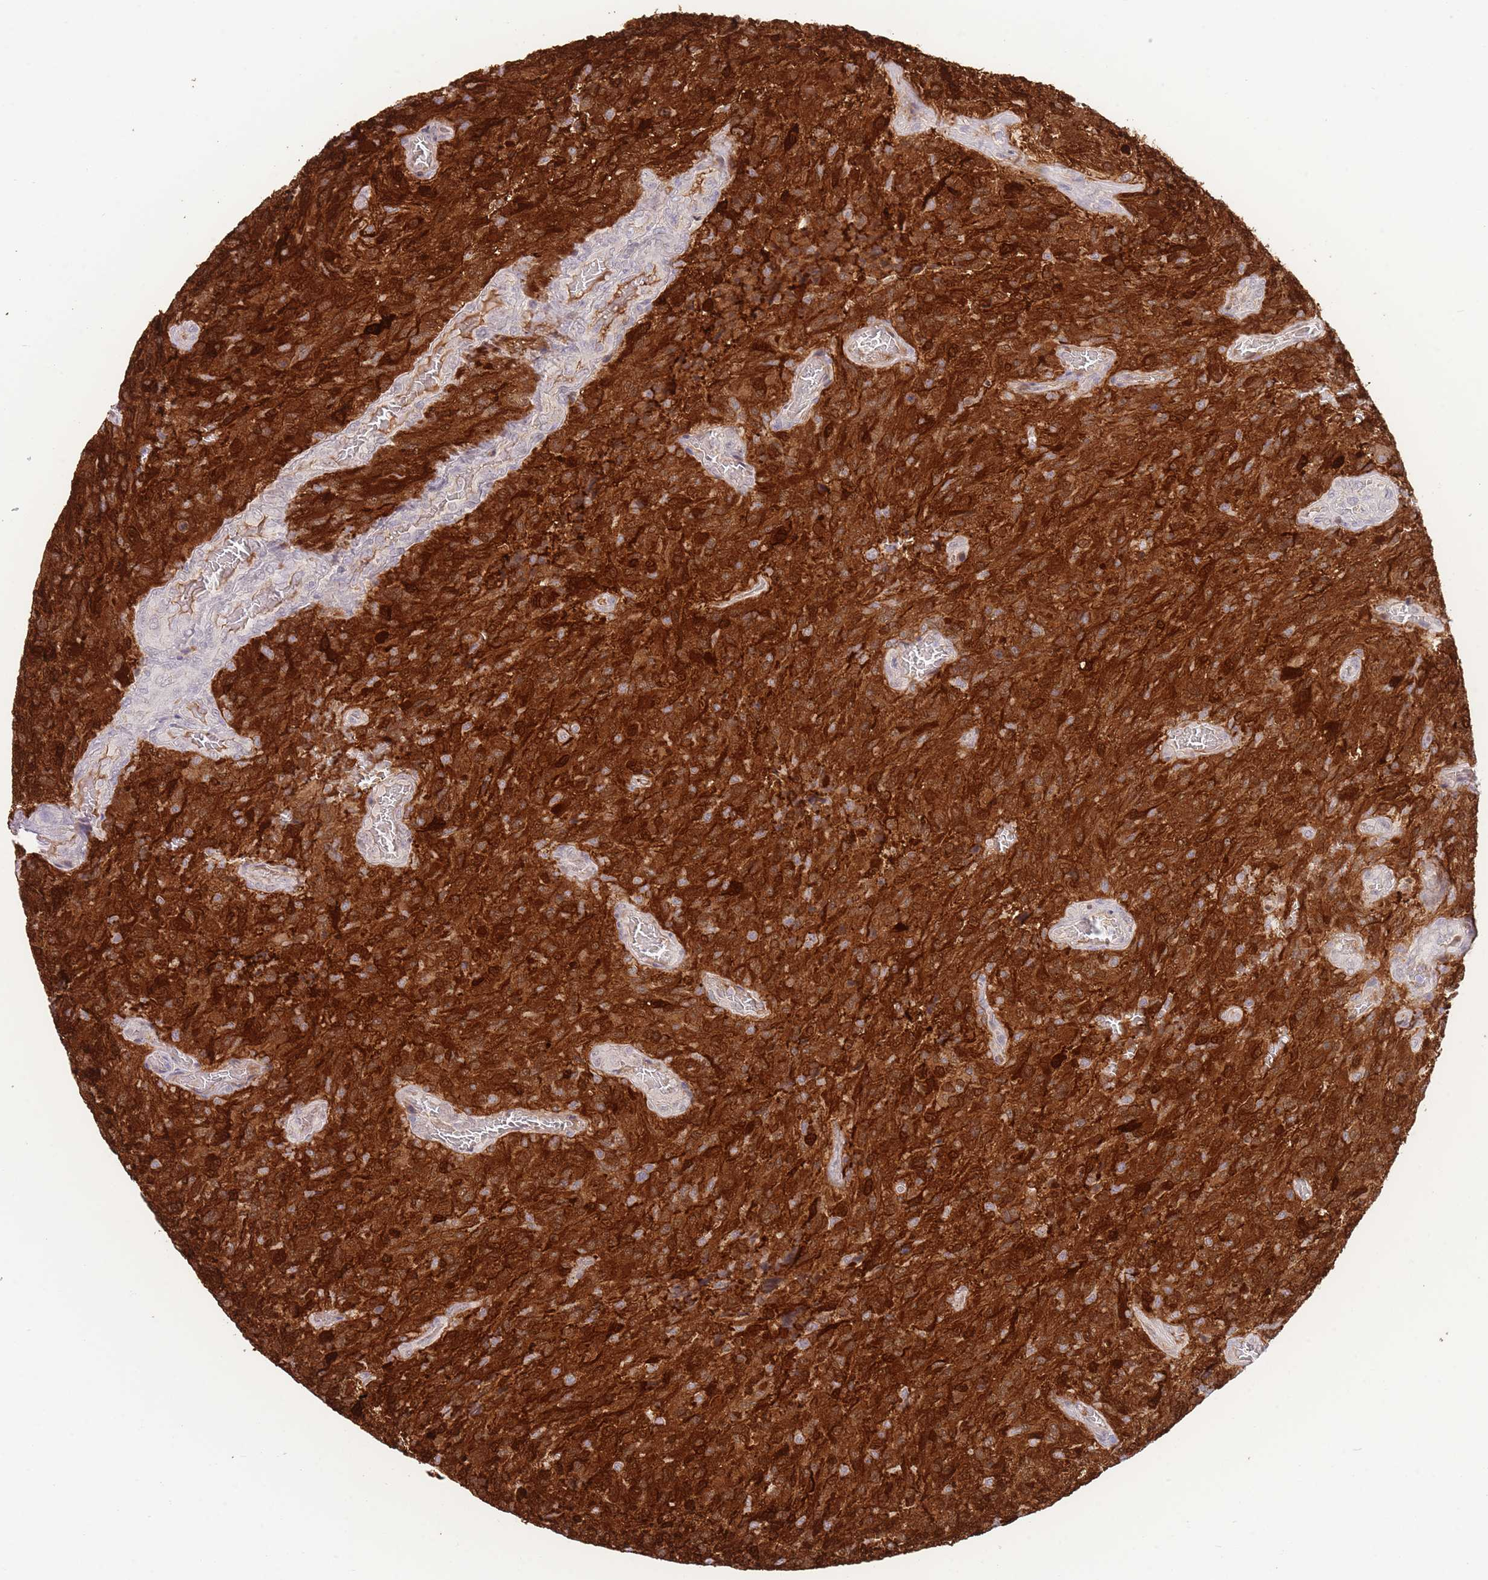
{"staining": {"intensity": "strong", "quantity": ">75%", "location": "cytoplasmic/membranous"}, "tissue": "glioma", "cell_type": "Tumor cells", "image_type": "cancer", "snomed": [{"axis": "morphology", "description": "Normal tissue, NOS"}, {"axis": "morphology", "description": "Glioma, malignant, High grade"}, {"axis": "topography", "description": "Cerebral cortex"}], "caption": "Immunohistochemistry (DAB (3,3'-diaminobenzidine)) staining of glioma displays strong cytoplasmic/membranous protein staining in approximately >75% of tumor cells.", "gene": "FBXO46", "patient": {"sex": "male", "age": 56}}